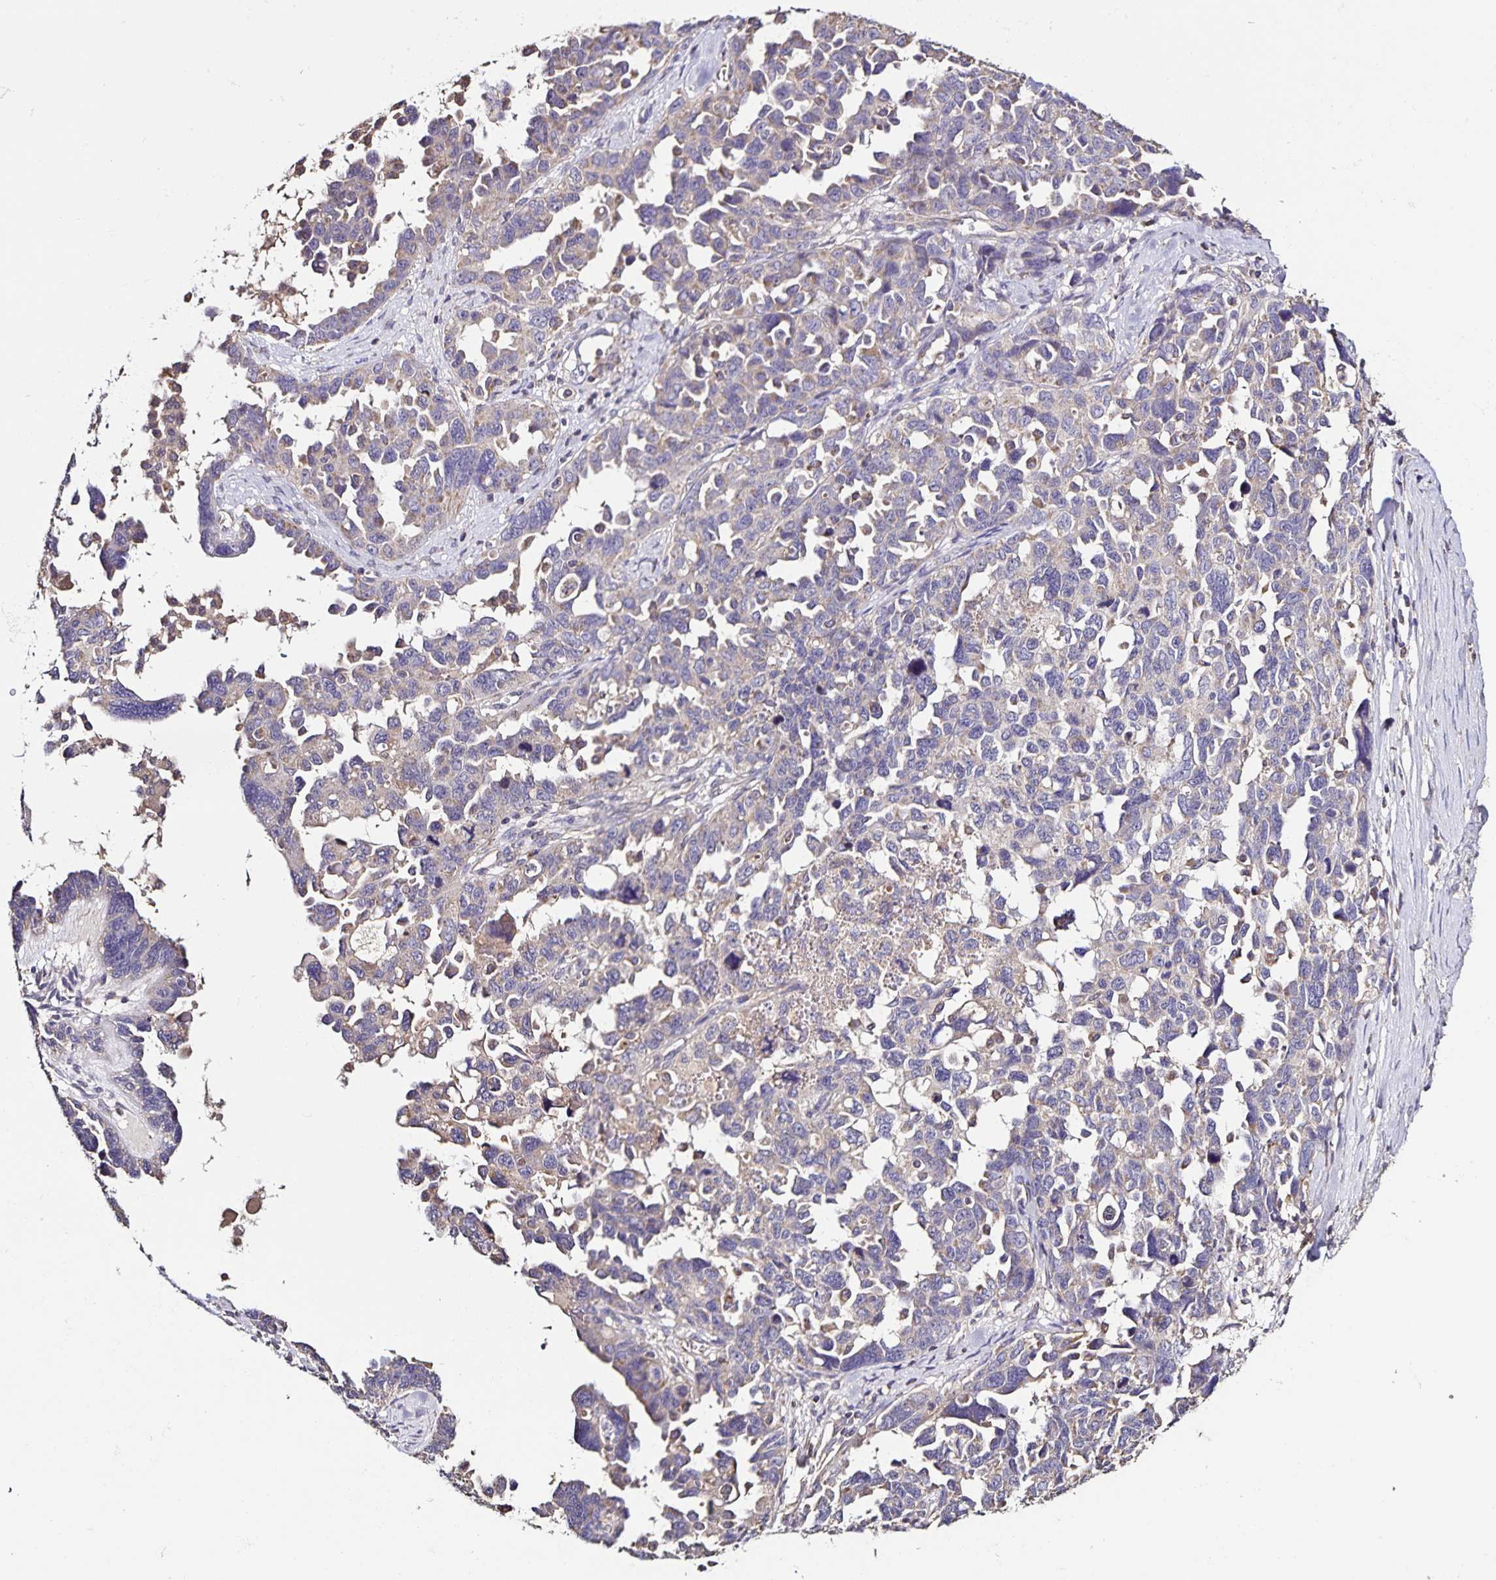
{"staining": {"intensity": "negative", "quantity": "none", "location": "none"}, "tissue": "ovarian cancer", "cell_type": "Tumor cells", "image_type": "cancer", "snomed": [{"axis": "morphology", "description": "Cystadenocarcinoma, serous, NOS"}, {"axis": "topography", "description": "Ovary"}], "caption": "Immunohistochemical staining of human ovarian serous cystadenocarcinoma displays no significant positivity in tumor cells. Brightfield microscopy of immunohistochemistry (IHC) stained with DAB (3,3'-diaminobenzidine) (brown) and hematoxylin (blue), captured at high magnification.", "gene": "MAN1A1", "patient": {"sex": "female", "age": 69}}